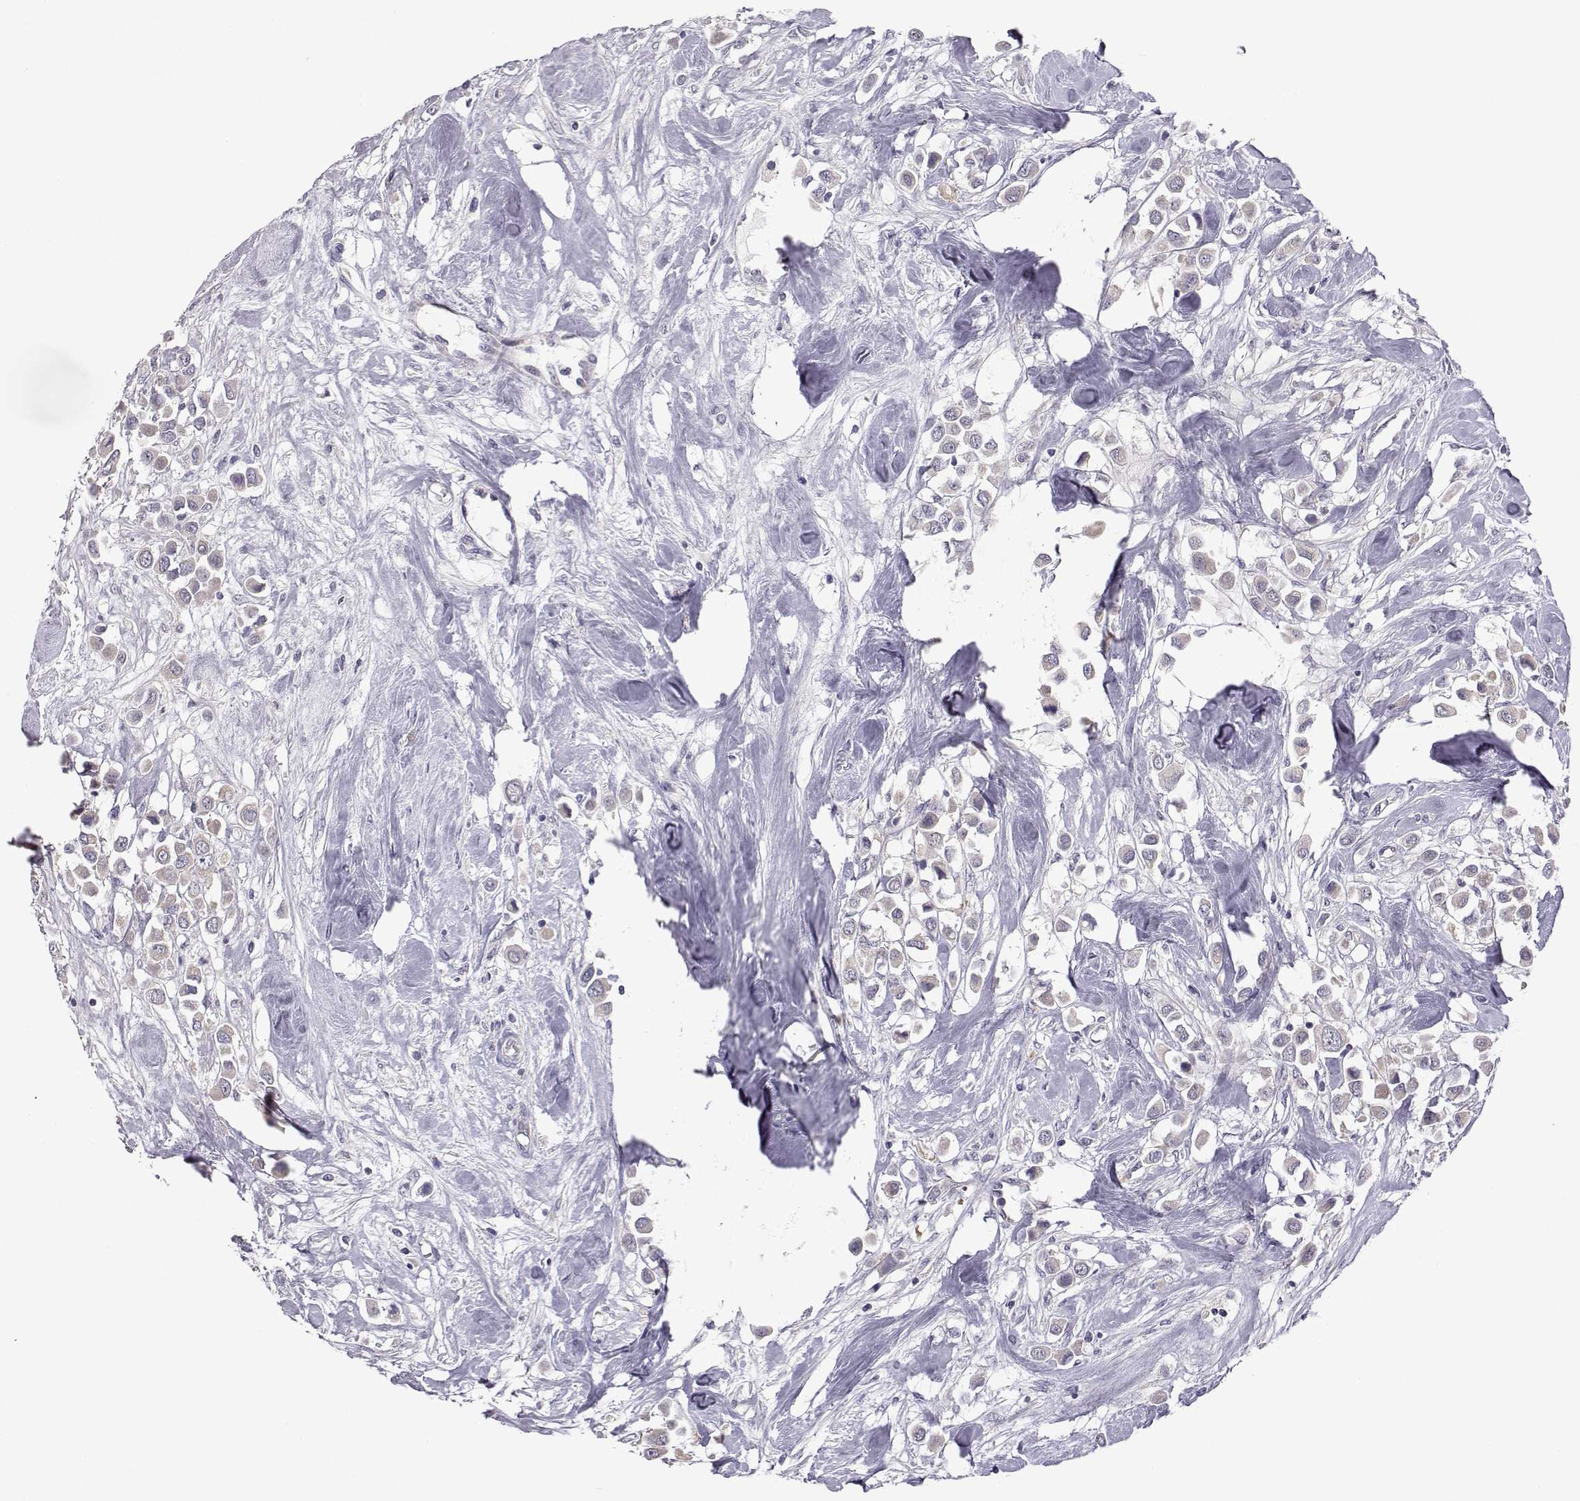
{"staining": {"intensity": "negative", "quantity": "none", "location": "none"}, "tissue": "breast cancer", "cell_type": "Tumor cells", "image_type": "cancer", "snomed": [{"axis": "morphology", "description": "Duct carcinoma"}, {"axis": "topography", "description": "Breast"}], "caption": "Human intraductal carcinoma (breast) stained for a protein using immunohistochemistry (IHC) demonstrates no expression in tumor cells.", "gene": "VGF", "patient": {"sex": "female", "age": 61}}